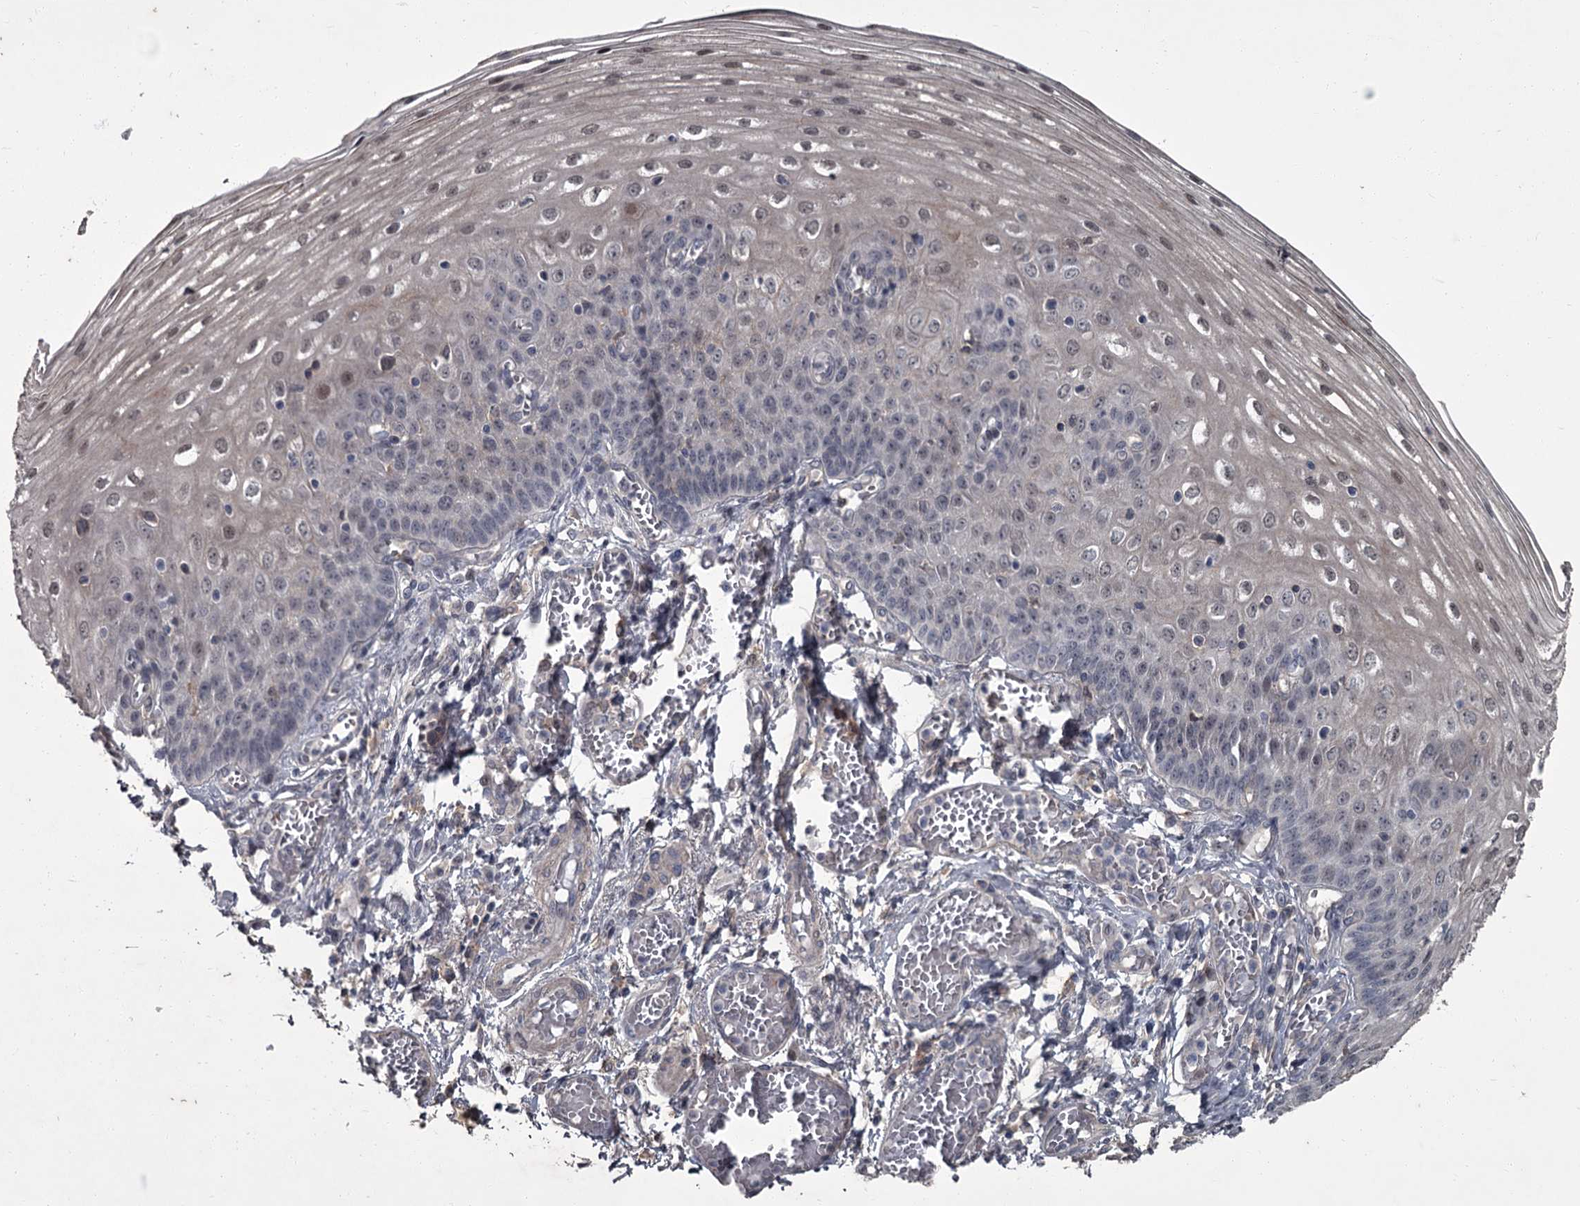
{"staining": {"intensity": "weak", "quantity": "25%-75%", "location": "cytoplasmic/membranous,nuclear"}, "tissue": "esophagus", "cell_type": "Squamous epithelial cells", "image_type": "normal", "snomed": [{"axis": "morphology", "description": "Normal tissue, NOS"}, {"axis": "topography", "description": "Esophagus"}], "caption": "Immunohistochemical staining of benign human esophagus reveals low levels of weak cytoplasmic/membranous,nuclear staining in about 25%-75% of squamous epithelial cells.", "gene": "FLVCR2", "patient": {"sex": "male", "age": 81}}